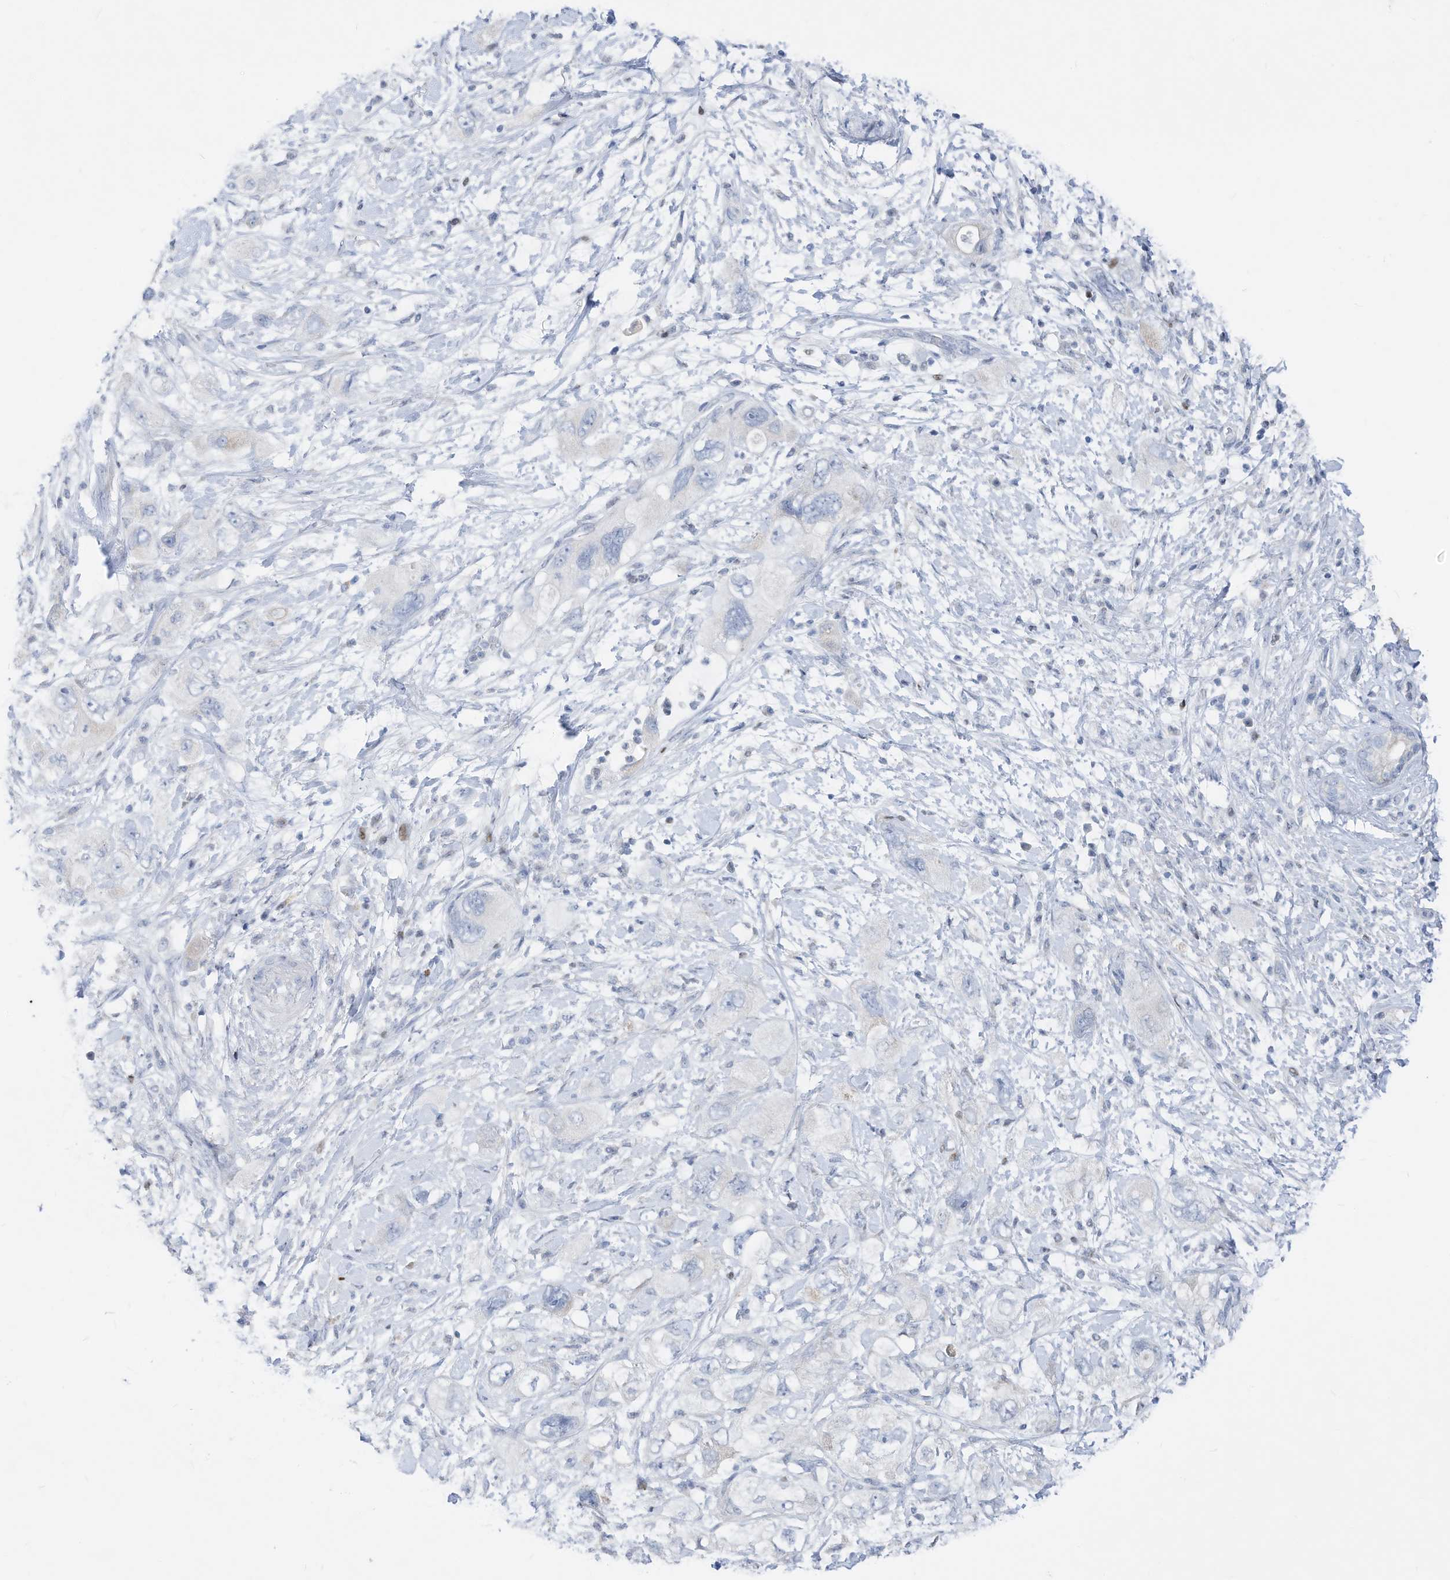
{"staining": {"intensity": "negative", "quantity": "none", "location": "none"}, "tissue": "pancreatic cancer", "cell_type": "Tumor cells", "image_type": "cancer", "snomed": [{"axis": "morphology", "description": "Adenocarcinoma, NOS"}, {"axis": "topography", "description": "Pancreas"}], "caption": "Human pancreatic cancer stained for a protein using immunohistochemistry exhibits no expression in tumor cells.", "gene": "FRS3", "patient": {"sex": "female", "age": 73}}